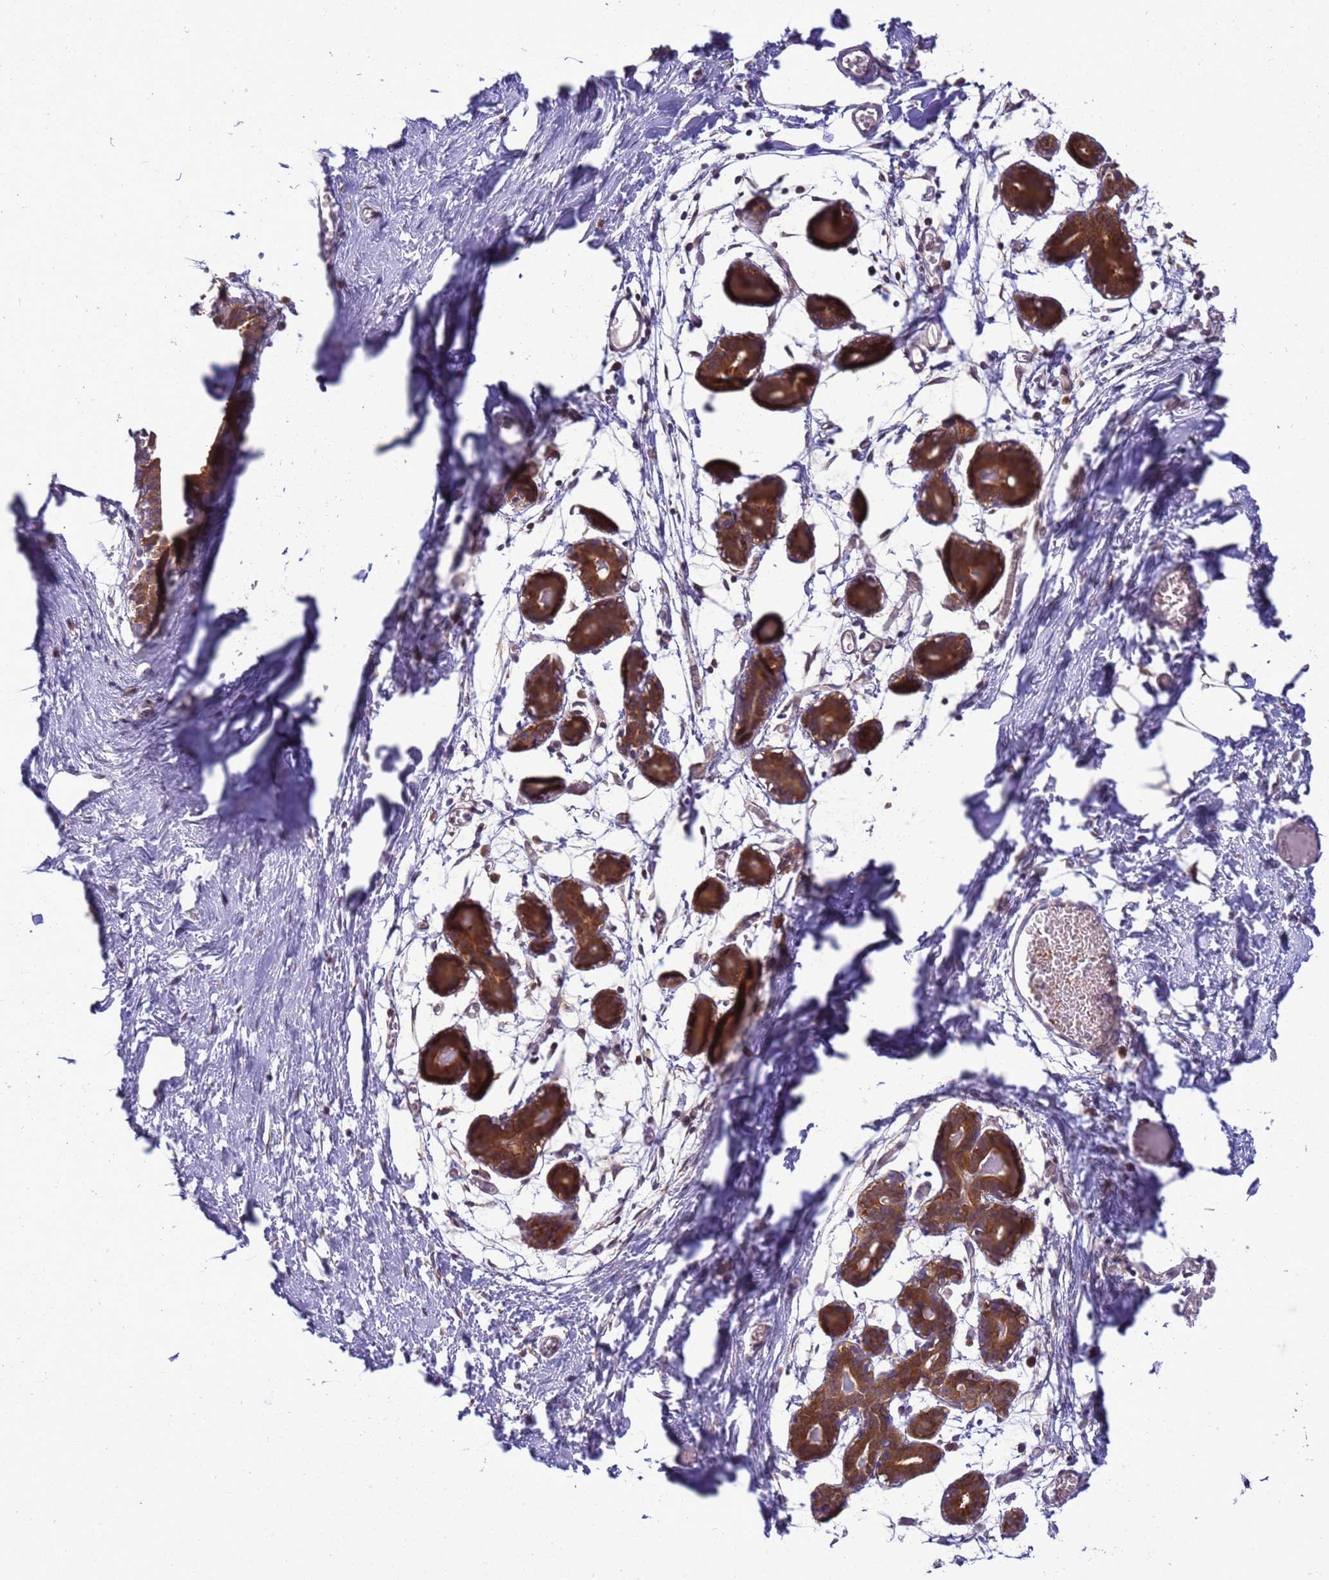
{"staining": {"intensity": "negative", "quantity": "none", "location": "none"}, "tissue": "breast", "cell_type": "Adipocytes", "image_type": "normal", "snomed": [{"axis": "morphology", "description": "Normal tissue, NOS"}, {"axis": "topography", "description": "Breast"}], "caption": "Immunohistochemistry (IHC) image of unremarkable breast: human breast stained with DAB (3,3'-diaminobenzidine) shows no significant protein positivity in adipocytes.", "gene": "DDI2", "patient": {"sex": "female", "age": 27}}